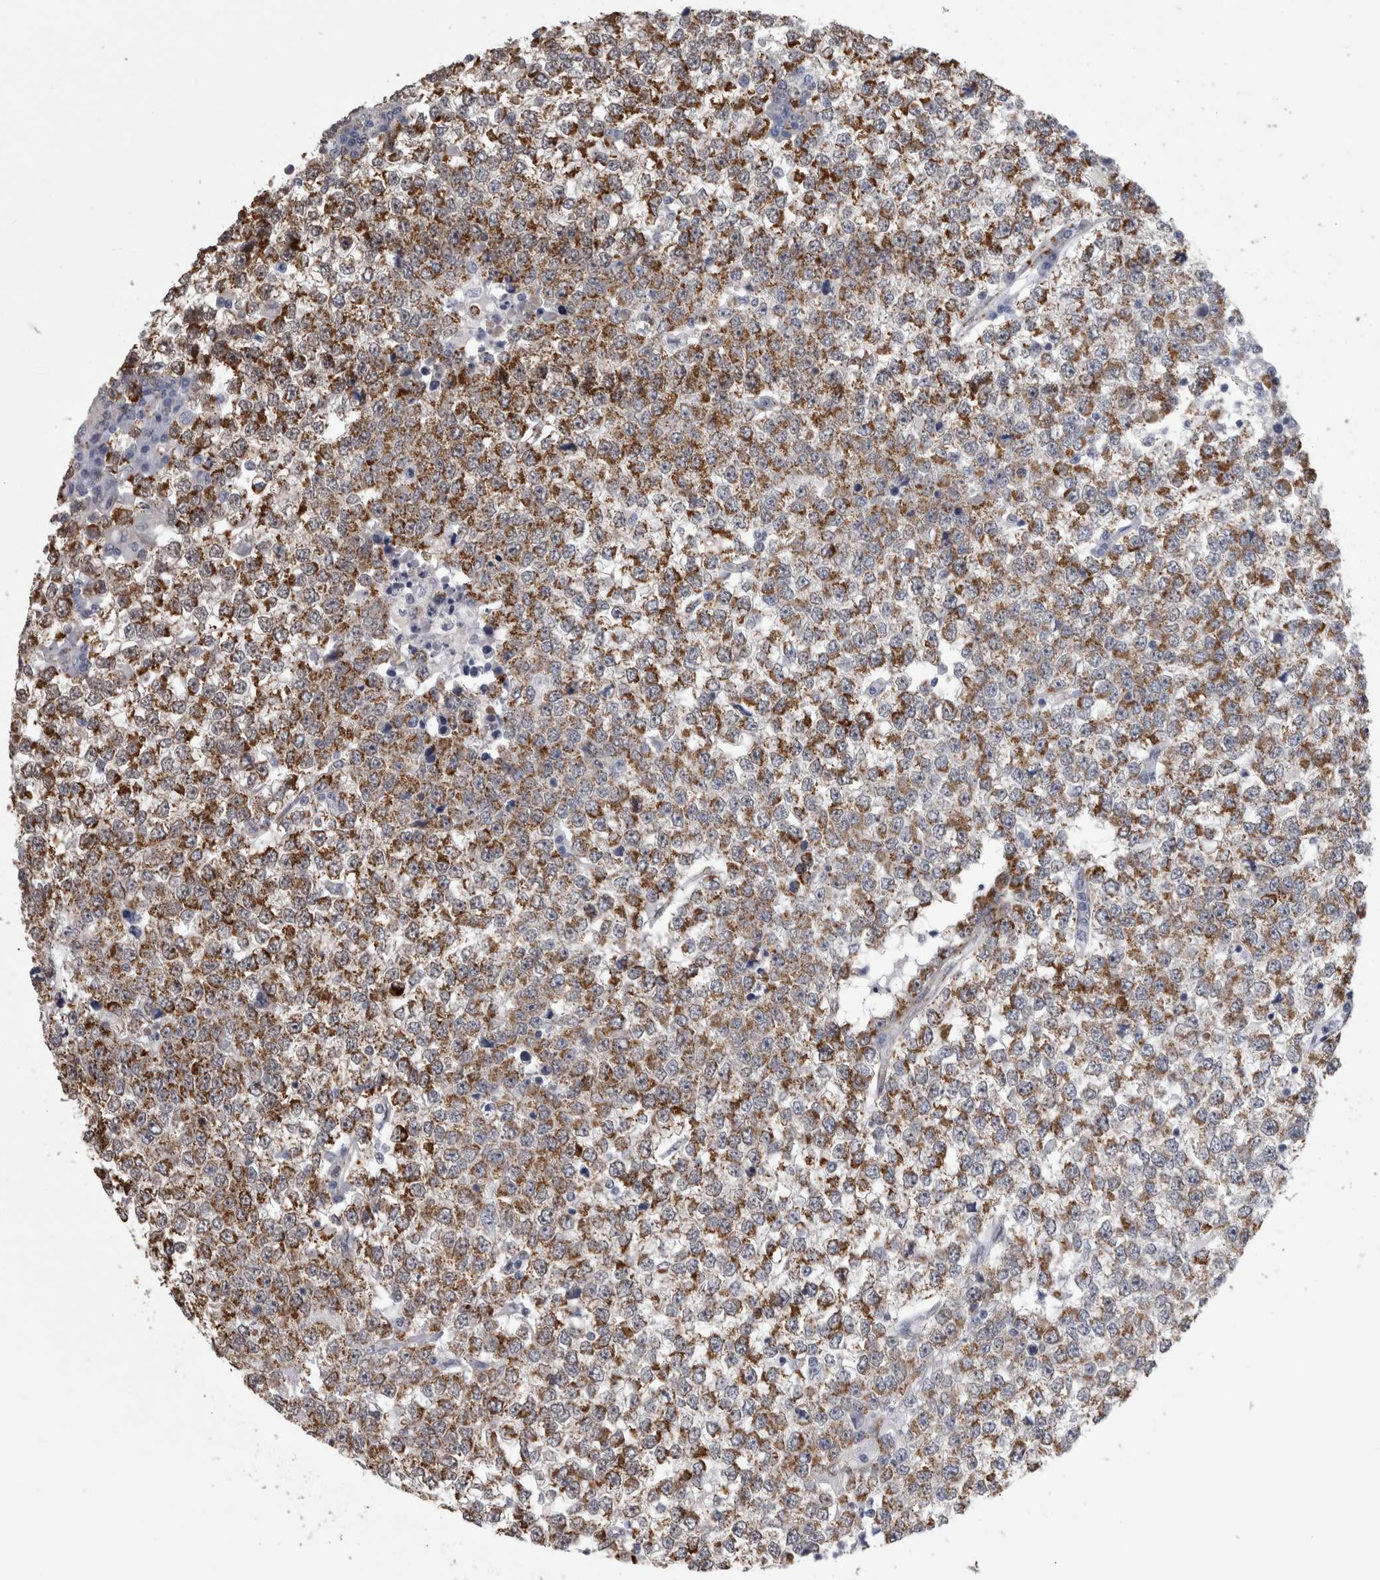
{"staining": {"intensity": "moderate", "quantity": ">75%", "location": "cytoplasmic/membranous"}, "tissue": "testis cancer", "cell_type": "Tumor cells", "image_type": "cancer", "snomed": [{"axis": "morphology", "description": "Seminoma, NOS"}, {"axis": "topography", "description": "Testis"}], "caption": "Testis cancer (seminoma) stained with a protein marker displays moderate staining in tumor cells.", "gene": "ACOT7", "patient": {"sex": "male", "age": 65}}